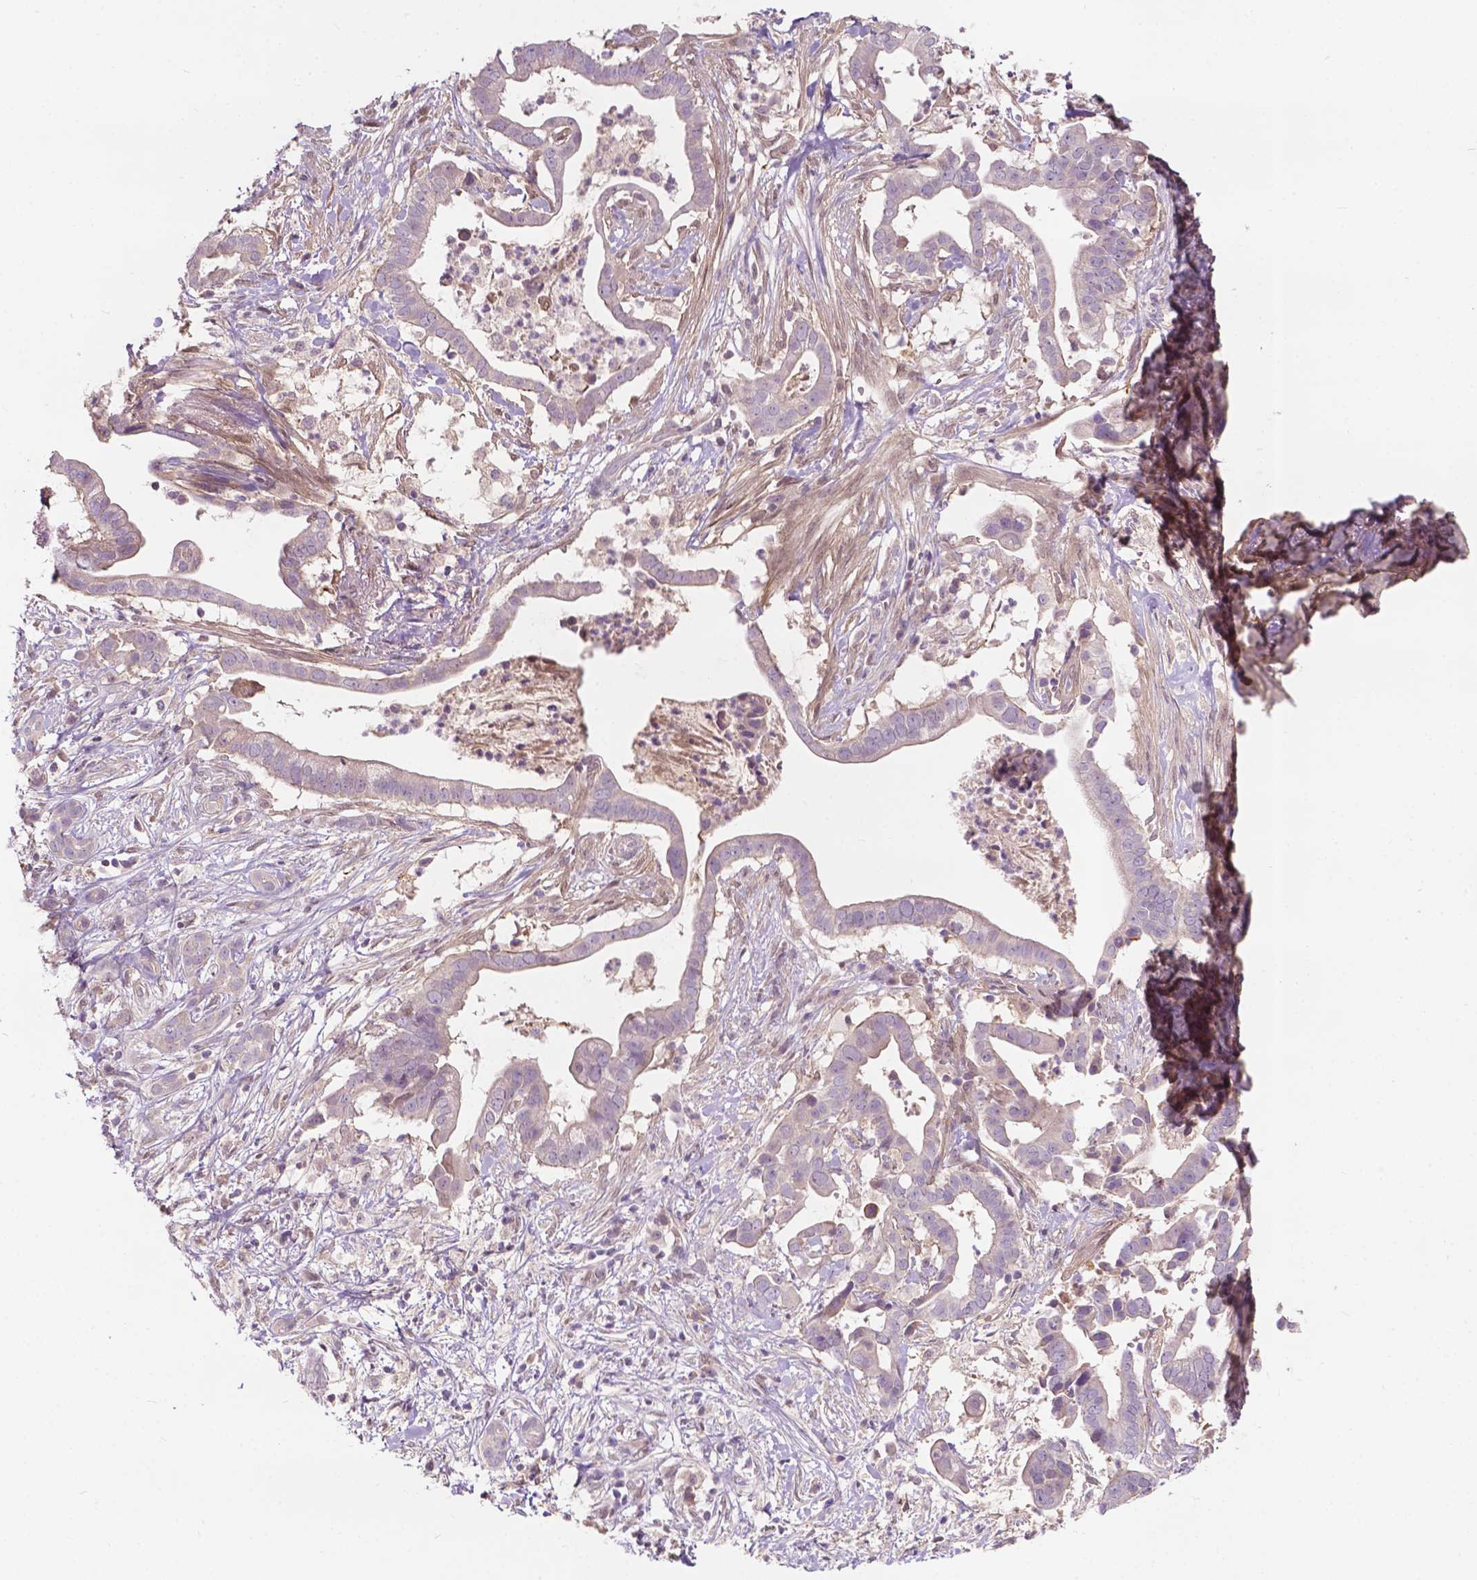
{"staining": {"intensity": "weak", "quantity": "<25%", "location": "cytoplasmic/membranous"}, "tissue": "pancreatic cancer", "cell_type": "Tumor cells", "image_type": "cancer", "snomed": [{"axis": "morphology", "description": "Adenocarcinoma, NOS"}, {"axis": "topography", "description": "Pancreas"}], "caption": "Immunohistochemistry (IHC) of pancreatic cancer demonstrates no positivity in tumor cells. Brightfield microscopy of immunohistochemistry stained with DAB (brown) and hematoxylin (blue), captured at high magnification.", "gene": "GPR37", "patient": {"sex": "male", "age": 61}}